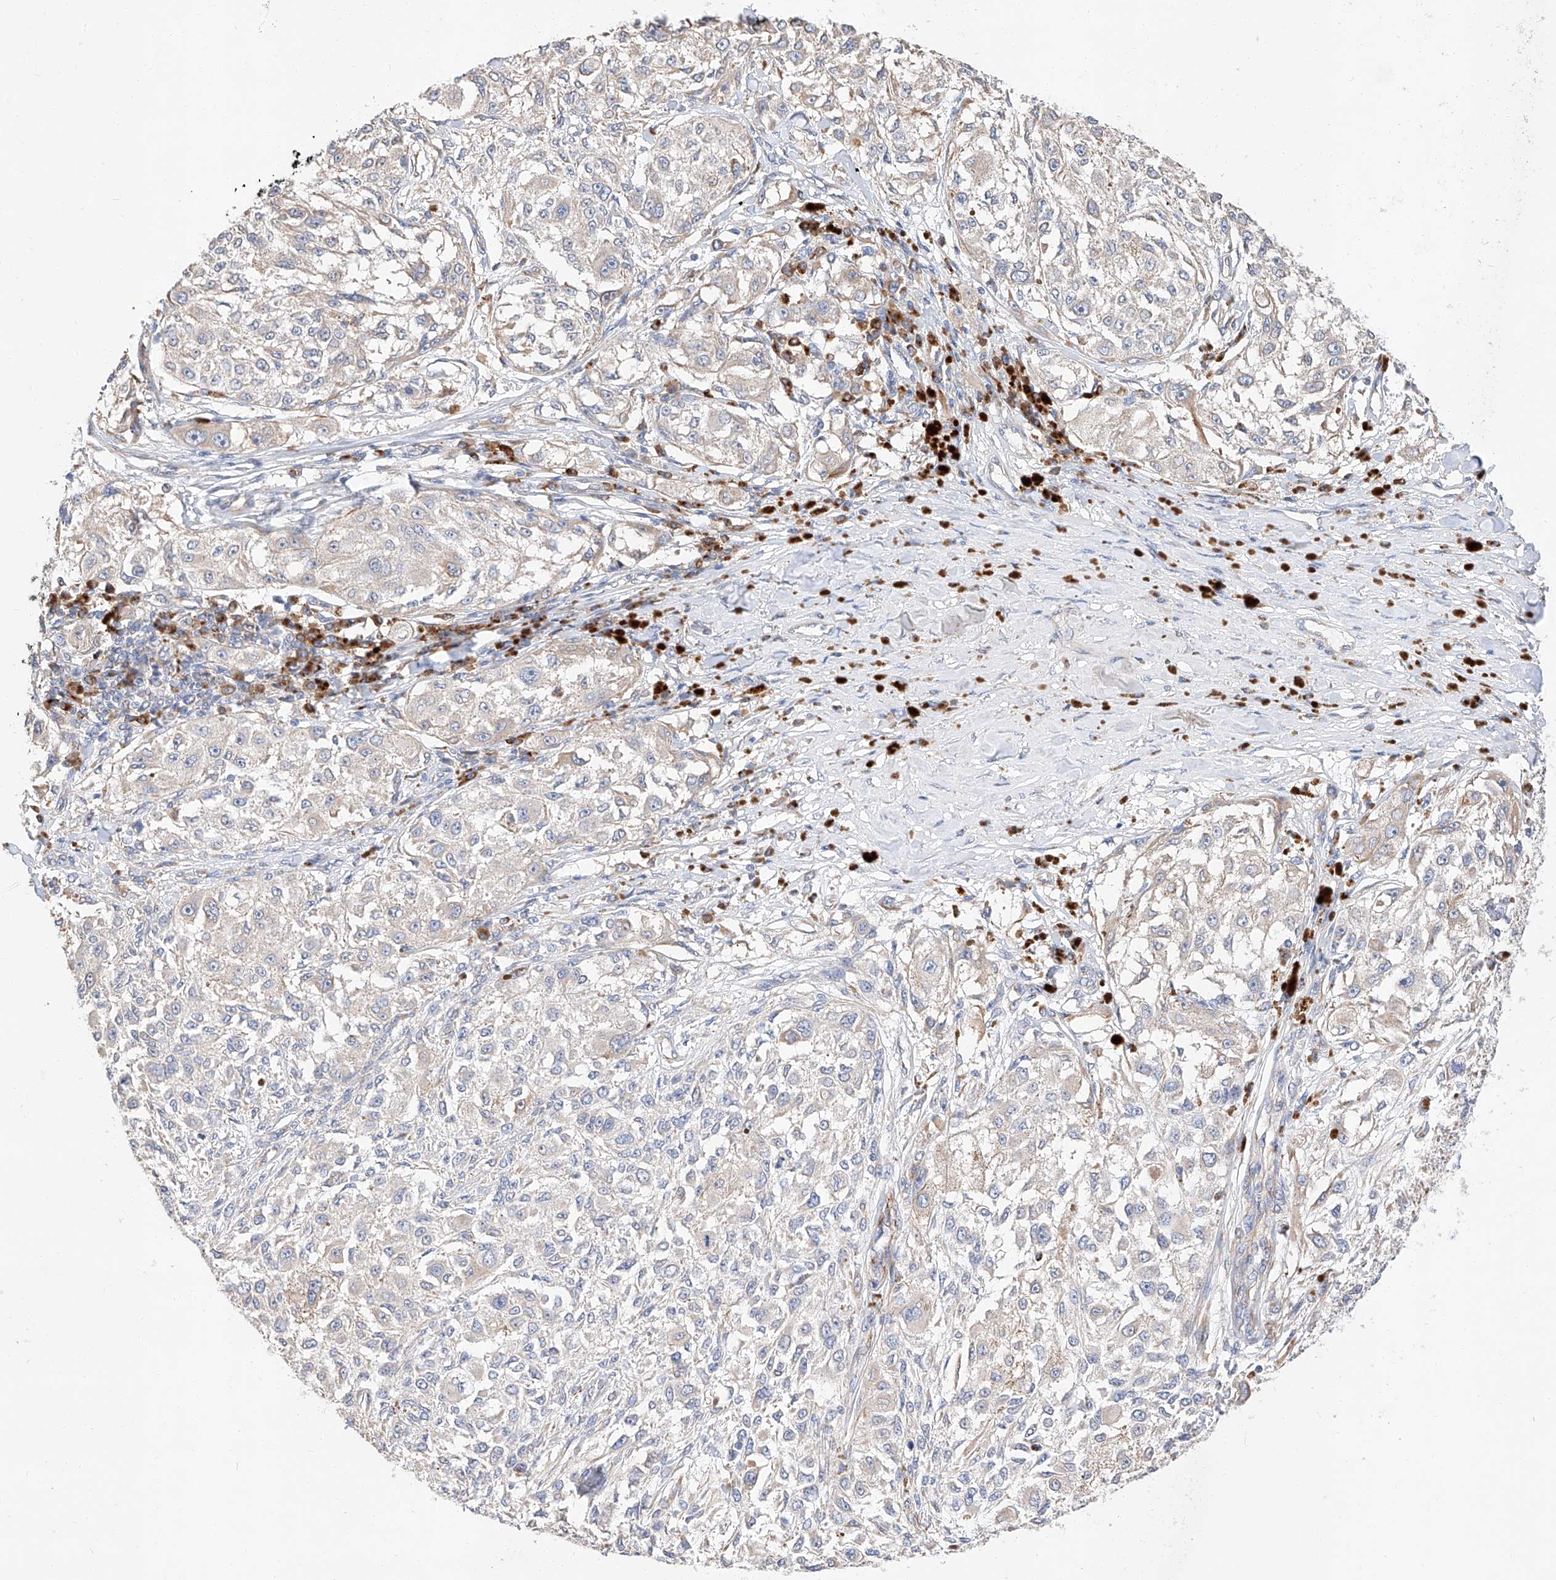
{"staining": {"intensity": "negative", "quantity": "none", "location": "none"}, "tissue": "melanoma", "cell_type": "Tumor cells", "image_type": "cancer", "snomed": [{"axis": "morphology", "description": "Necrosis, NOS"}, {"axis": "morphology", "description": "Malignant melanoma, NOS"}, {"axis": "topography", "description": "Skin"}], "caption": "This is an immunohistochemistry (IHC) photomicrograph of human malignant melanoma. There is no expression in tumor cells.", "gene": "GLMN", "patient": {"sex": "female", "age": 87}}